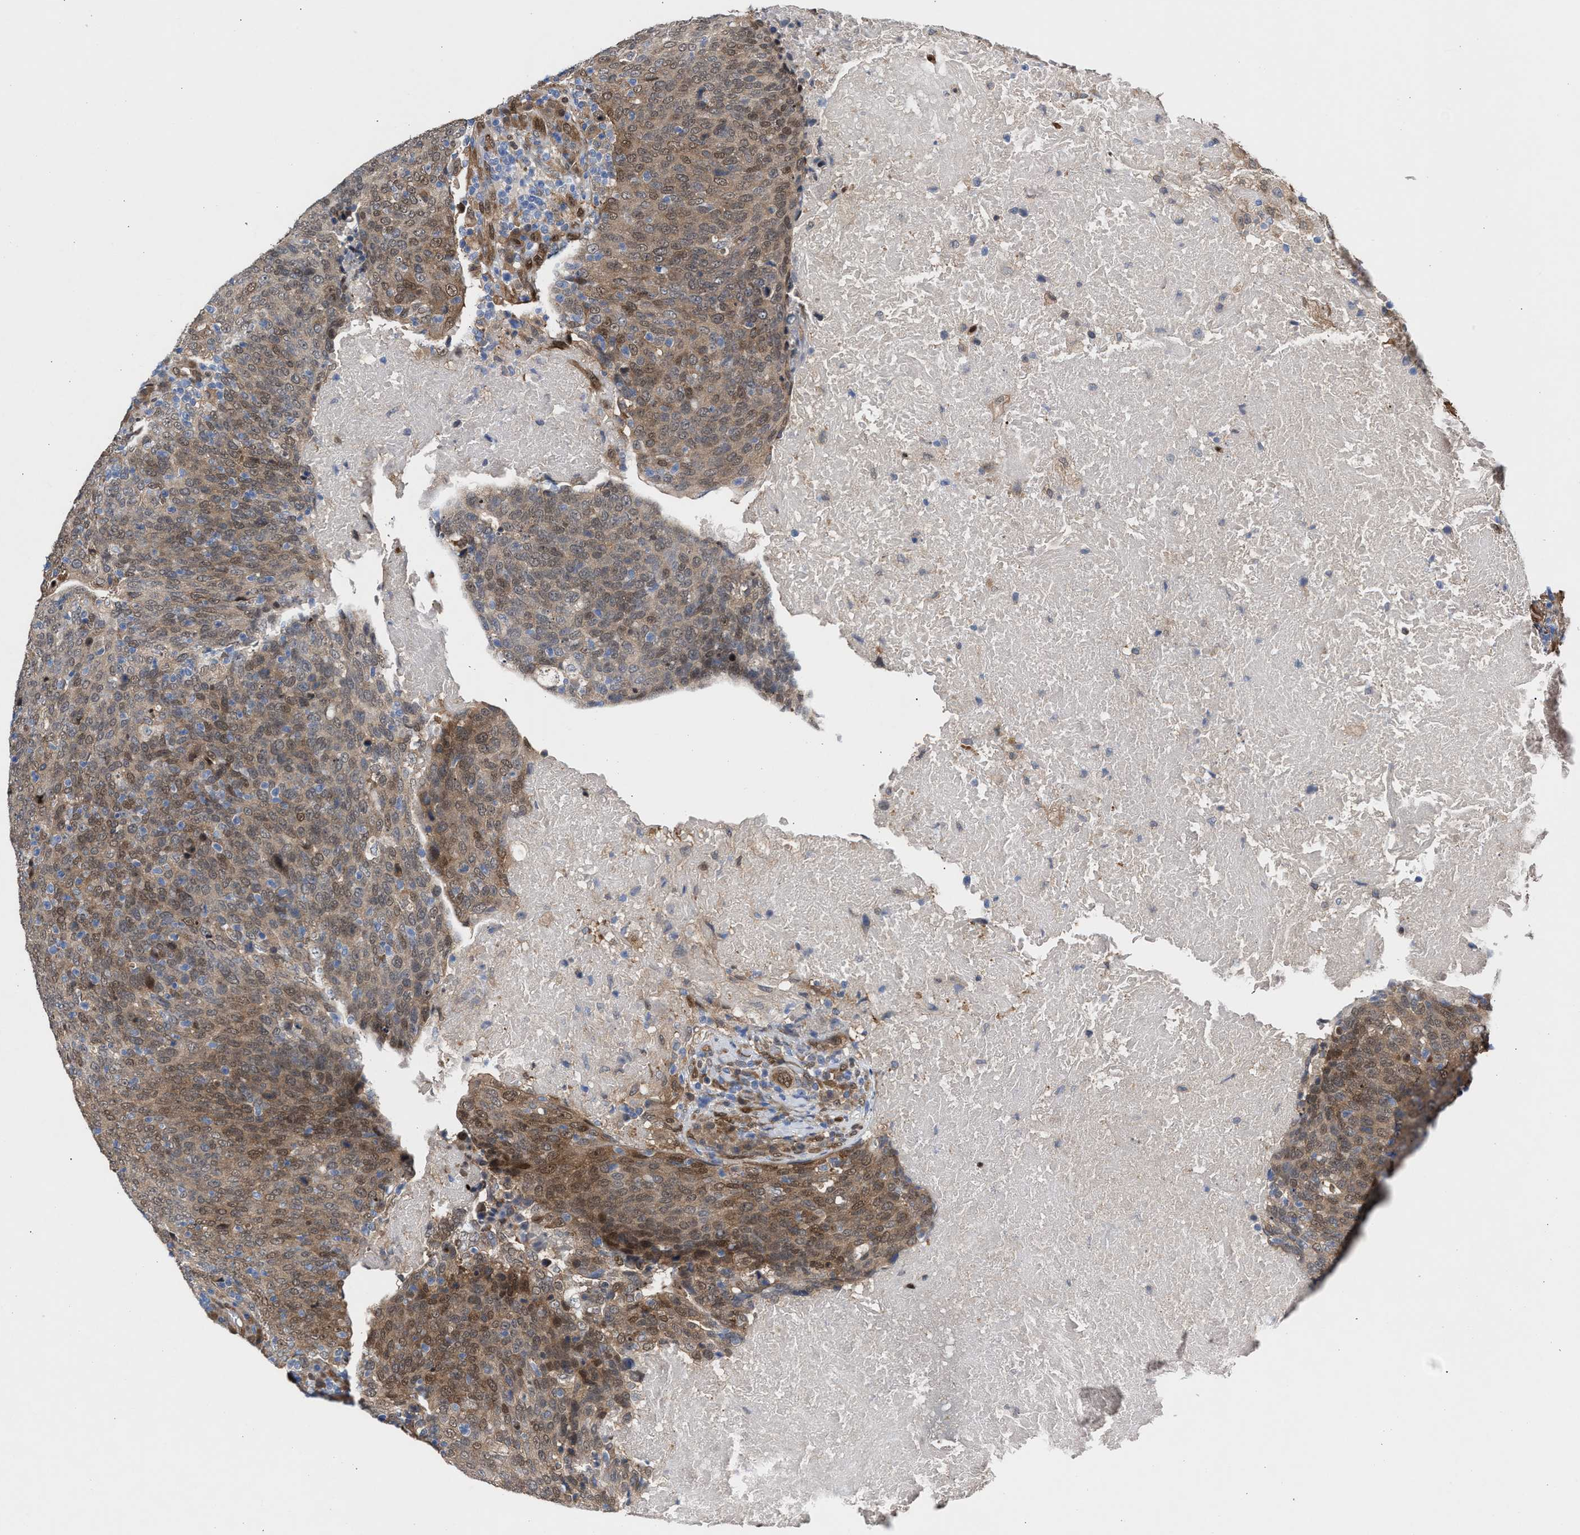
{"staining": {"intensity": "moderate", "quantity": ">75%", "location": "cytoplasmic/membranous,nuclear"}, "tissue": "head and neck cancer", "cell_type": "Tumor cells", "image_type": "cancer", "snomed": [{"axis": "morphology", "description": "Squamous cell carcinoma, NOS"}, {"axis": "morphology", "description": "Squamous cell carcinoma, metastatic, NOS"}, {"axis": "topography", "description": "Lymph node"}, {"axis": "topography", "description": "Head-Neck"}], "caption": "High-power microscopy captured an immunohistochemistry (IHC) photomicrograph of head and neck cancer, revealing moderate cytoplasmic/membranous and nuclear expression in about >75% of tumor cells.", "gene": "TP53I3", "patient": {"sex": "male", "age": 62}}